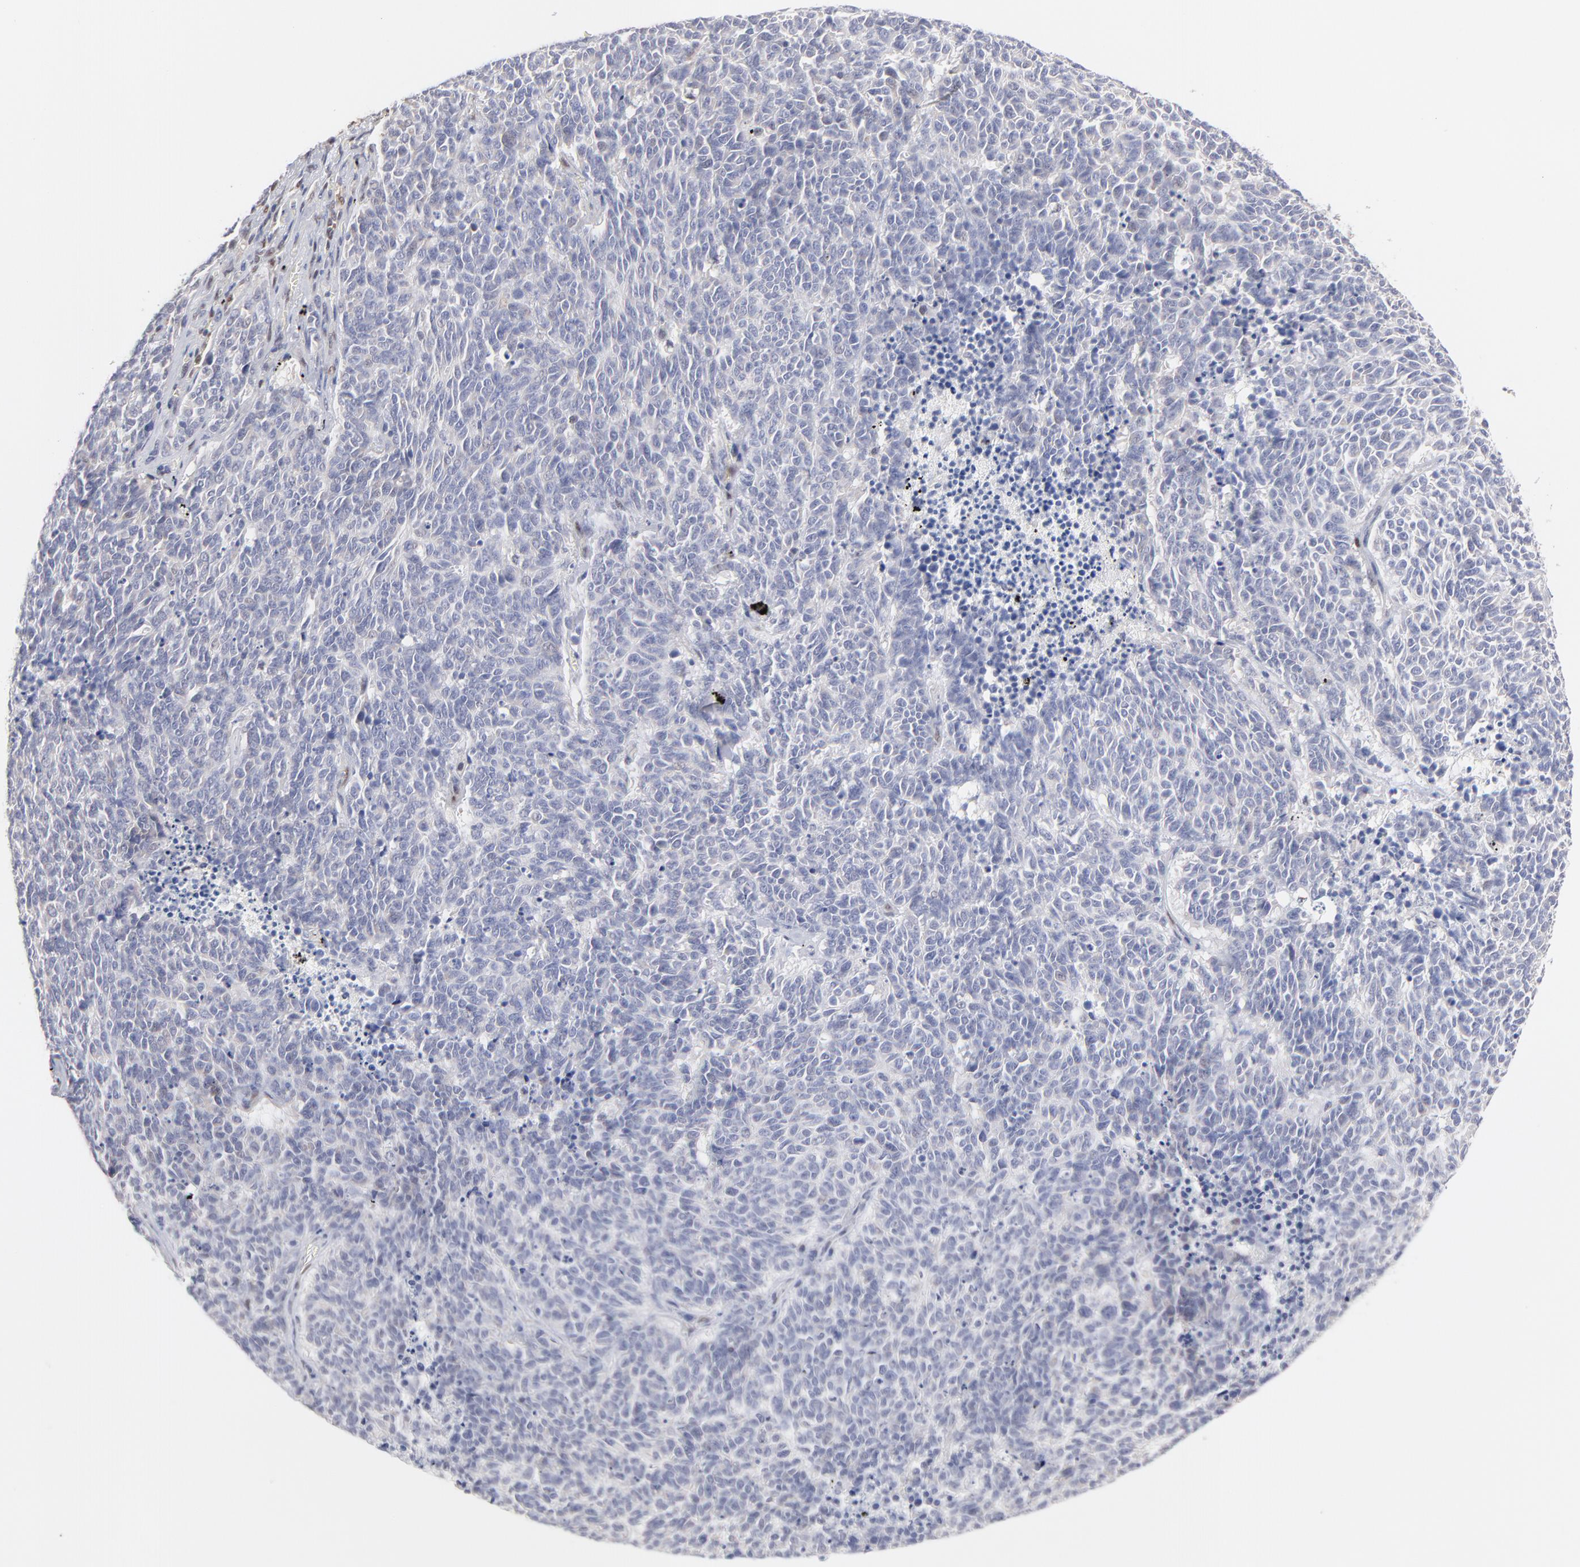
{"staining": {"intensity": "negative", "quantity": "none", "location": "none"}, "tissue": "lung cancer", "cell_type": "Tumor cells", "image_type": "cancer", "snomed": [{"axis": "morphology", "description": "Neoplasm, malignant, NOS"}, {"axis": "topography", "description": "Lung"}], "caption": "The image shows no significant staining in tumor cells of neoplasm (malignant) (lung).", "gene": "STAT3", "patient": {"sex": "female", "age": 58}}